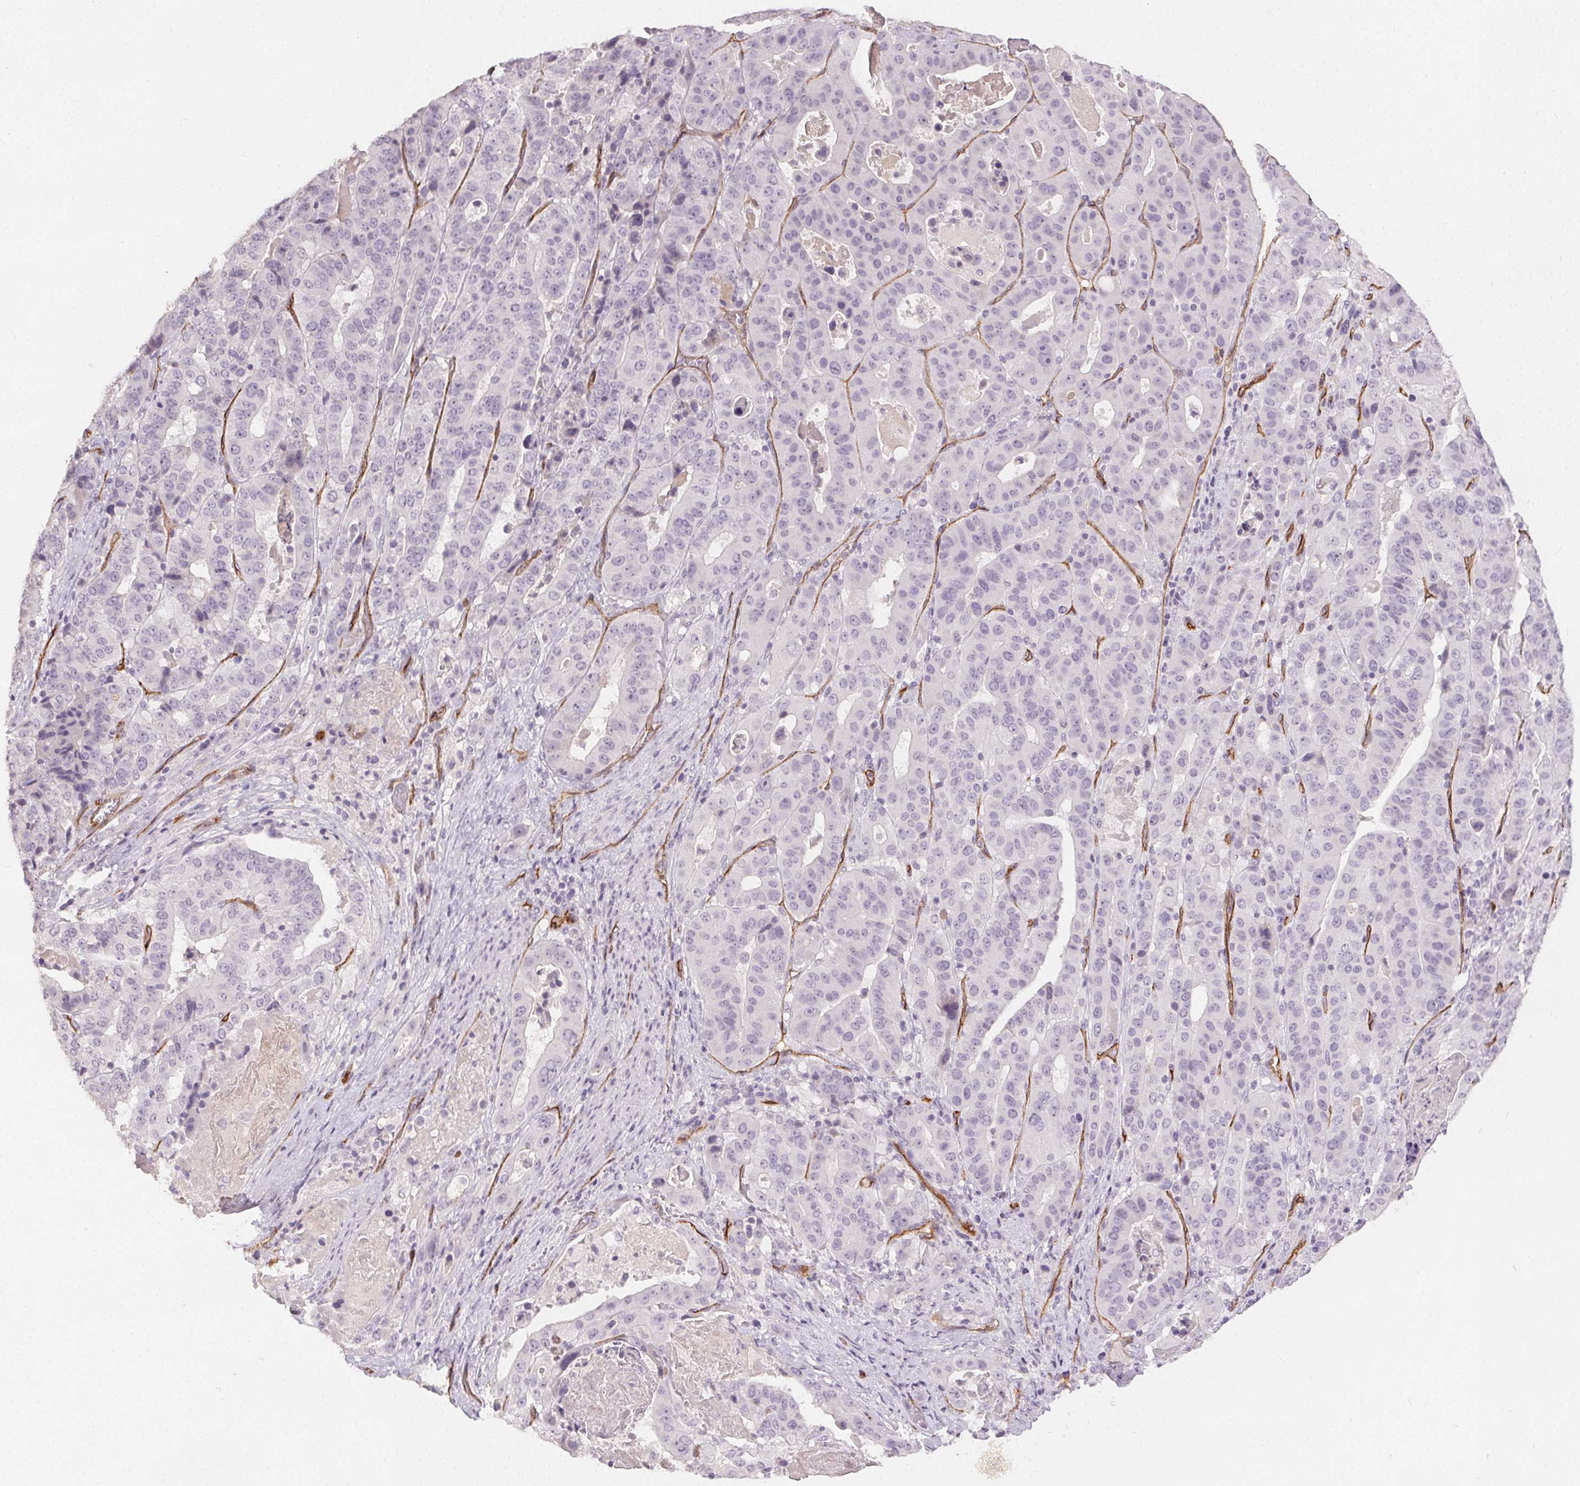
{"staining": {"intensity": "negative", "quantity": "none", "location": "none"}, "tissue": "stomach cancer", "cell_type": "Tumor cells", "image_type": "cancer", "snomed": [{"axis": "morphology", "description": "Adenocarcinoma, NOS"}, {"axis": "topography", "description": "Stomach"}], "caption": "The immunohistochemistry (IHC) histopathology image has no significant positivity in tumor cells of stomach adenocarcinoma tissue. (DAB (3,3'-diaminobenzidine) immunohistochemistry, high magnification).", "gene": "PODXL", "patient": {"sex": "male", "age": 48}}